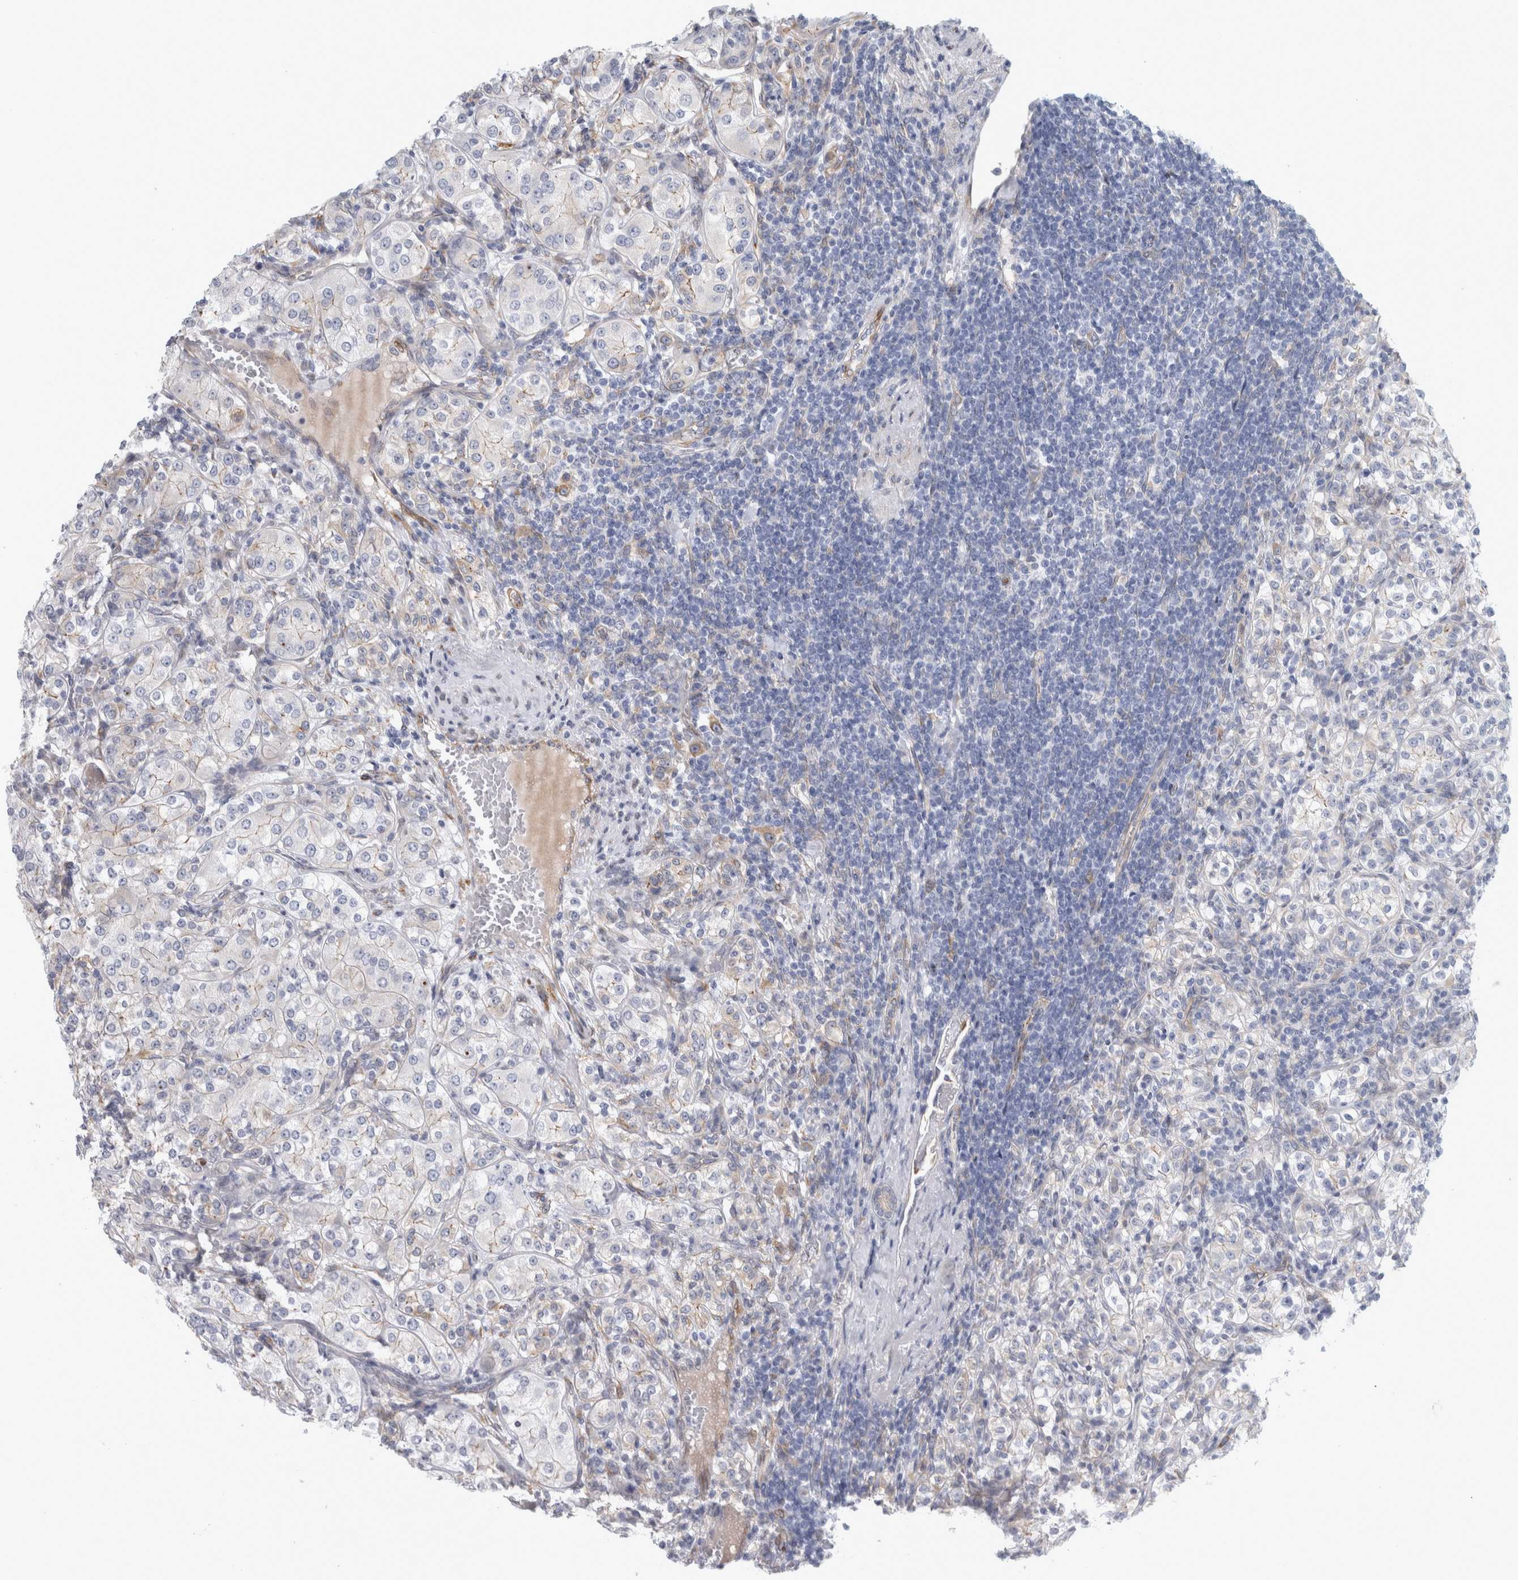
{"staining": {"intensity": "negative", "quantity": "none", "location": "none"}, "tissue": "renal cancer", "cell_type": "Tumor cells", "image_type": "cancer", "snomed": [{"axis": "morphology", "description": "Adenocarcinoma, NOS"}, {"axis": "topography", "description": "Kidney"}], "caption": "Tumor cells show no significant protein expression in adenocarcinoma (renal).", "gene": "B3GNT3", "patient": {"sex": "male", "age": 77}}